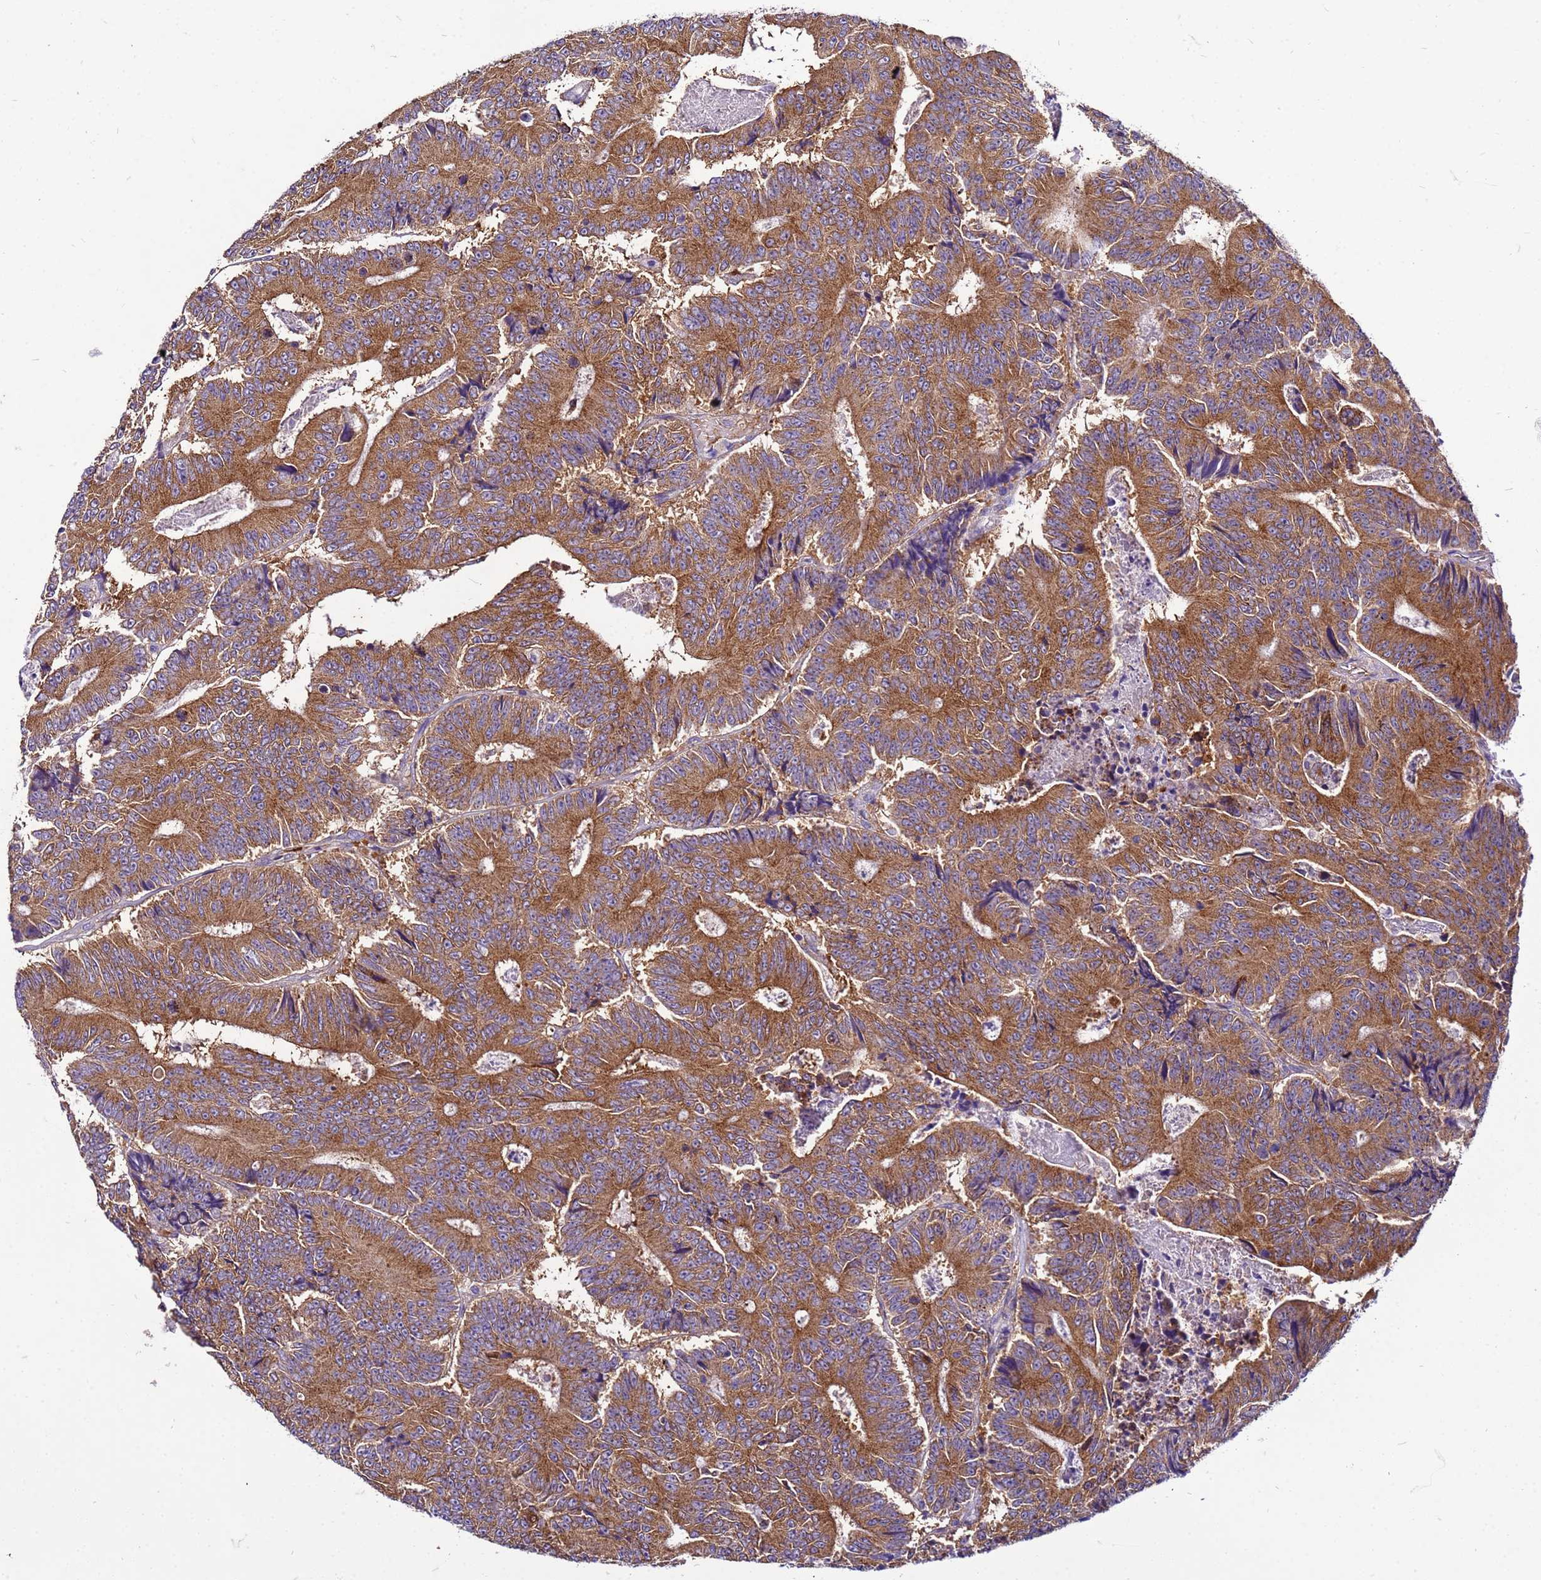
{"staining": {"intensity": "moderate", "quantity": ">75%", "location": "cytoplasmic/membranous"}, "tissue": "colorectal cancer", "cell_type": "Tumor cells", "image_type": "cancer", "snomed": [{"axis": "morphology", "description": "Adenocarcinoma, NOS"}, {"axis": "topography", "description": "Colon"}], "caption": "An immunohistochemistry micrograph of neoplastic tissue is shown. Protein staining in brown labels moderate cytoplasmic/membranous positivity in adenocarcinoma (colorectal) within tumor cells.", "gene": "PKD1", "patient": {"sex": "male", "age": 83}}